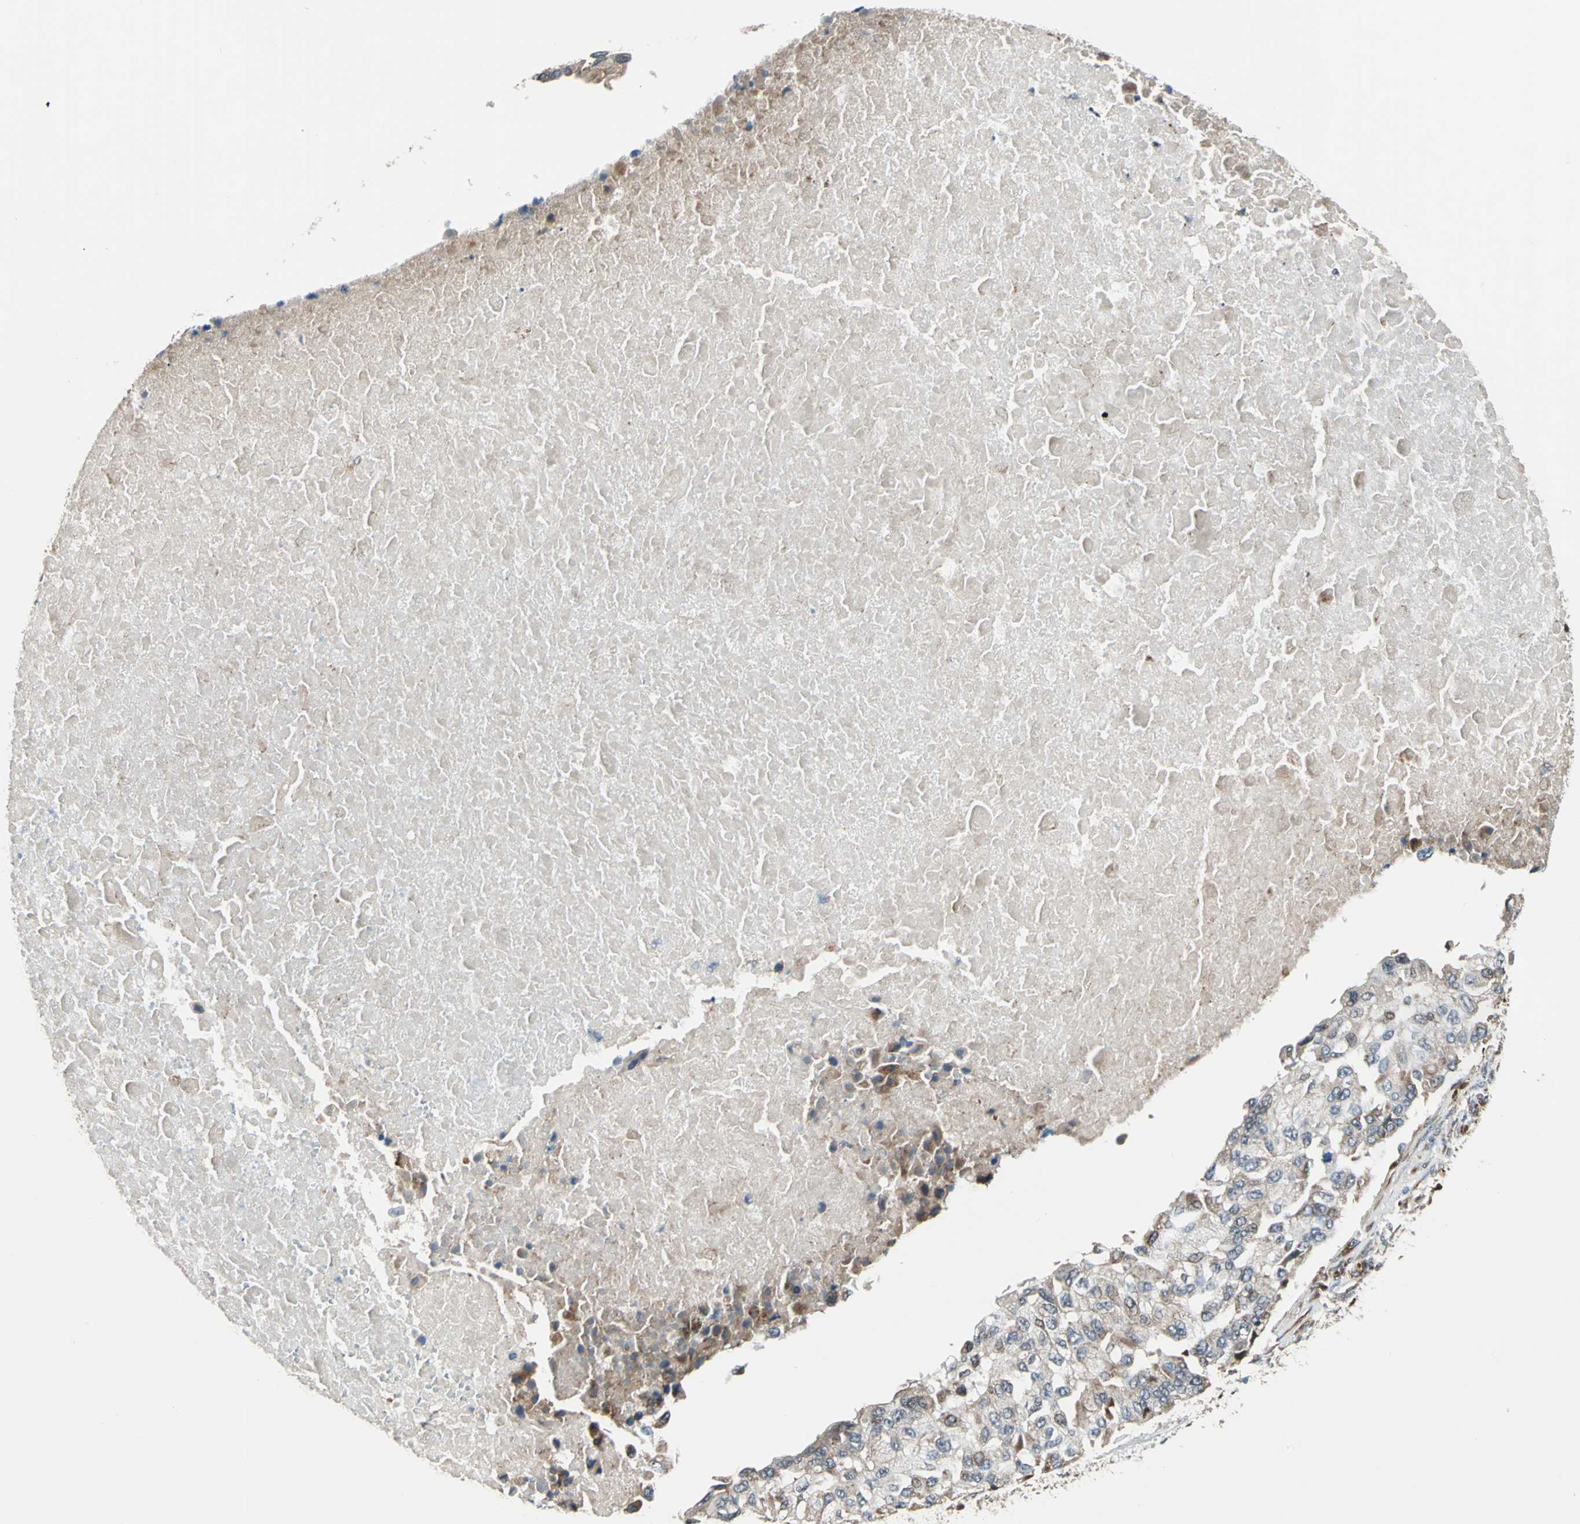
{"staining": {"intensity": "moderate", "quantity": "<25%", "location": "cytoplasmic/membranous,nuclear"}, "tissue": "breast cancer", "cell_type": "Tumor cells", "image_type": "cancer", "snomed": [{"axis": "morphology", "description": "Normal tissue, NOS"}, {"axis": "morphology", "description": "Duct carcinoma"}, {"axis": "topography", "description": "Breast"}], "caption": "Breast cancer (intraductal carcinoma) tissue demonstrates moderate cytoplasmic/membranous and nuclear staining in about <25% of tumor cells, visualized by immunohistochemistry. The protein is shown in brown color, while the nuclei are stained blue.", "gene": "EXD2", "patient": {"sex": "female", "age": 49}}